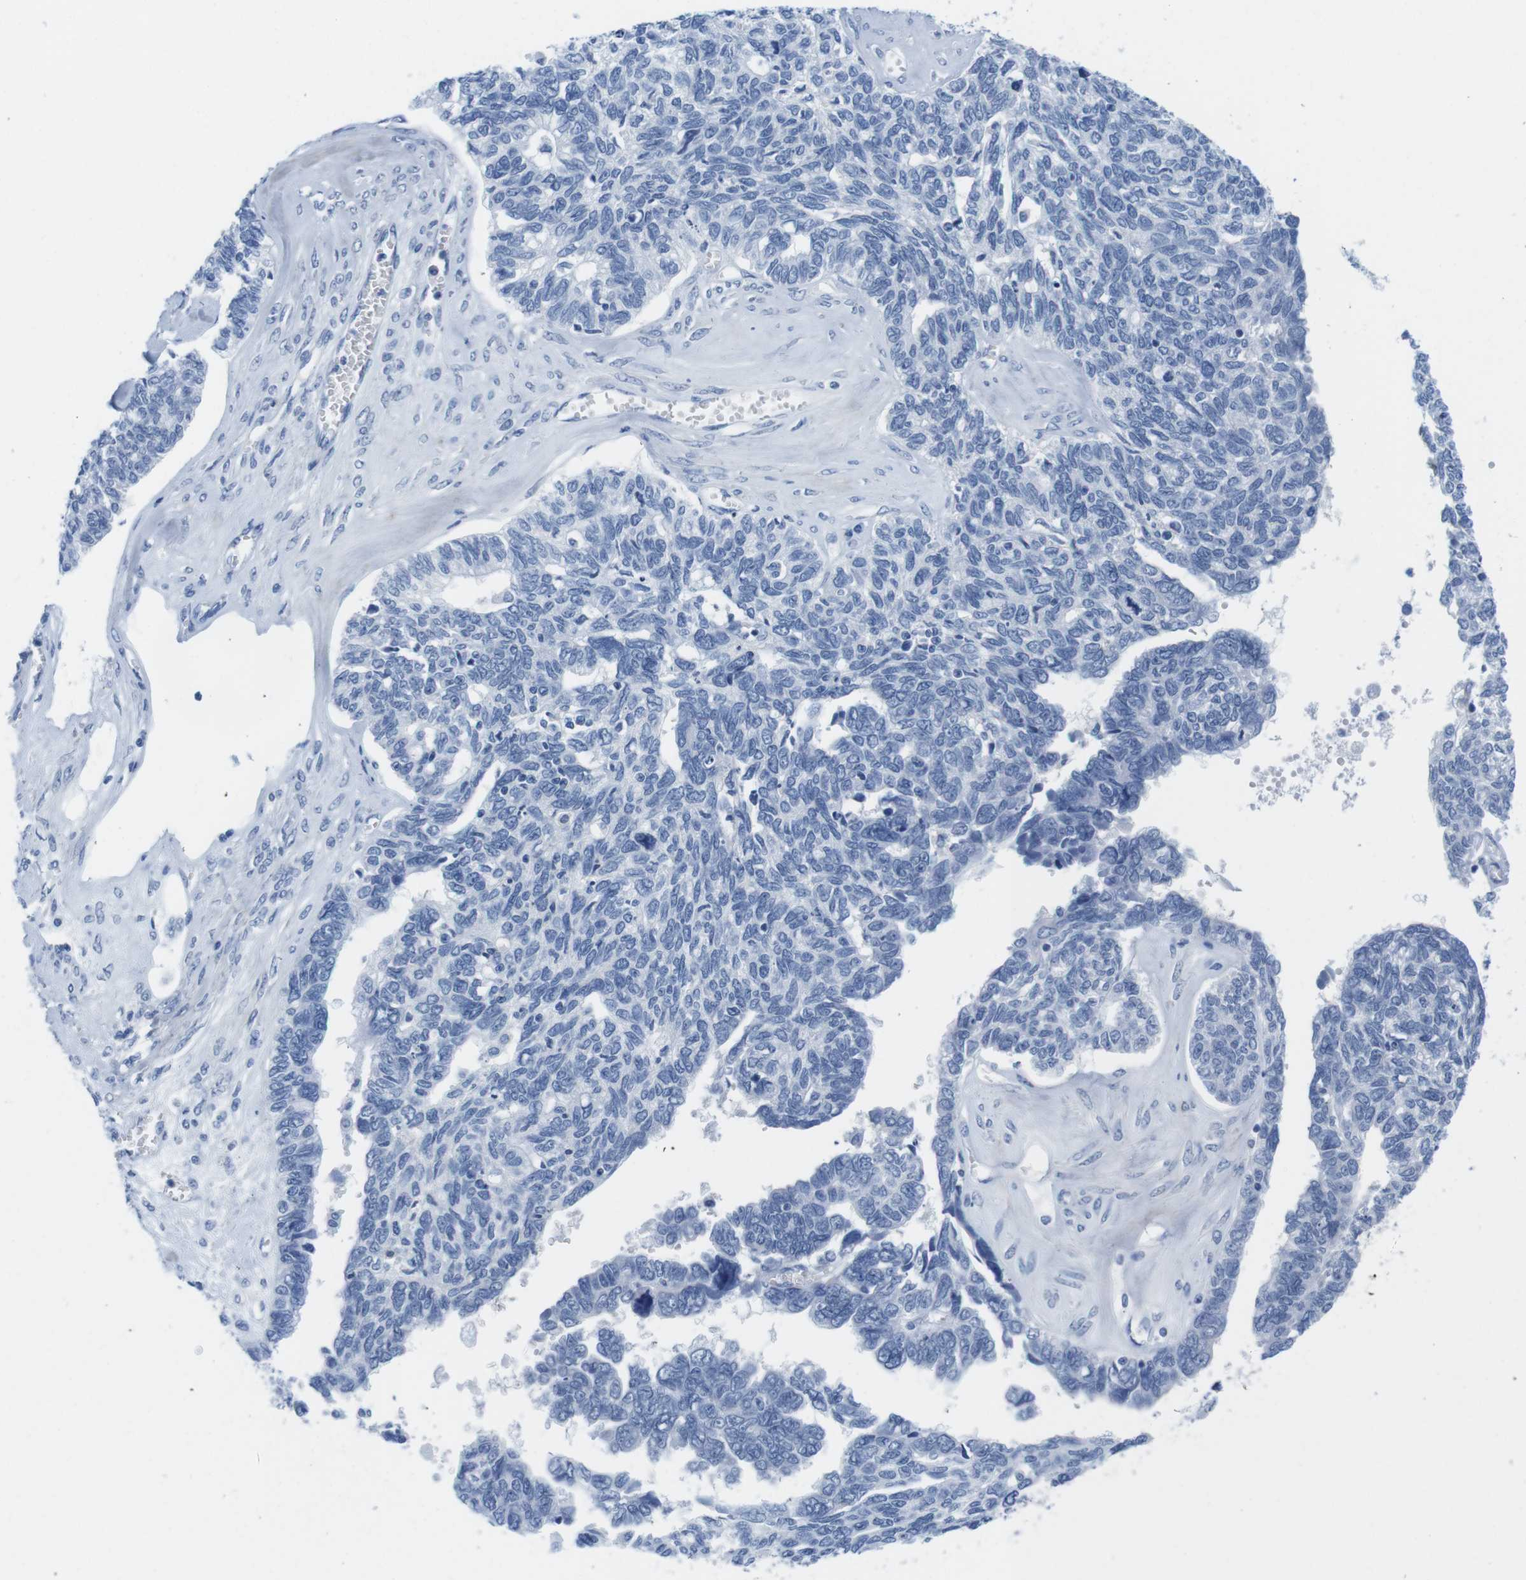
{"staining": {"intensity": "negative", "quantity": "none", "location": "none"}, "tissue": "ovarian cancer", "cell_type": "Tumor cells", "image_type": "cancer", "snomed": [{"axis": "morphology", "description": "Cystadenocarcinoma, serous, NOS"}, {"axis": "topography", "description": "Ovary"}], "caption": "Protein analysis of serous cystadenocarcinoma (ovarian) reveals no significant staining in tumor cells.", "gene": "MAP6", "patient": {"sex": "female", "age": 79}}